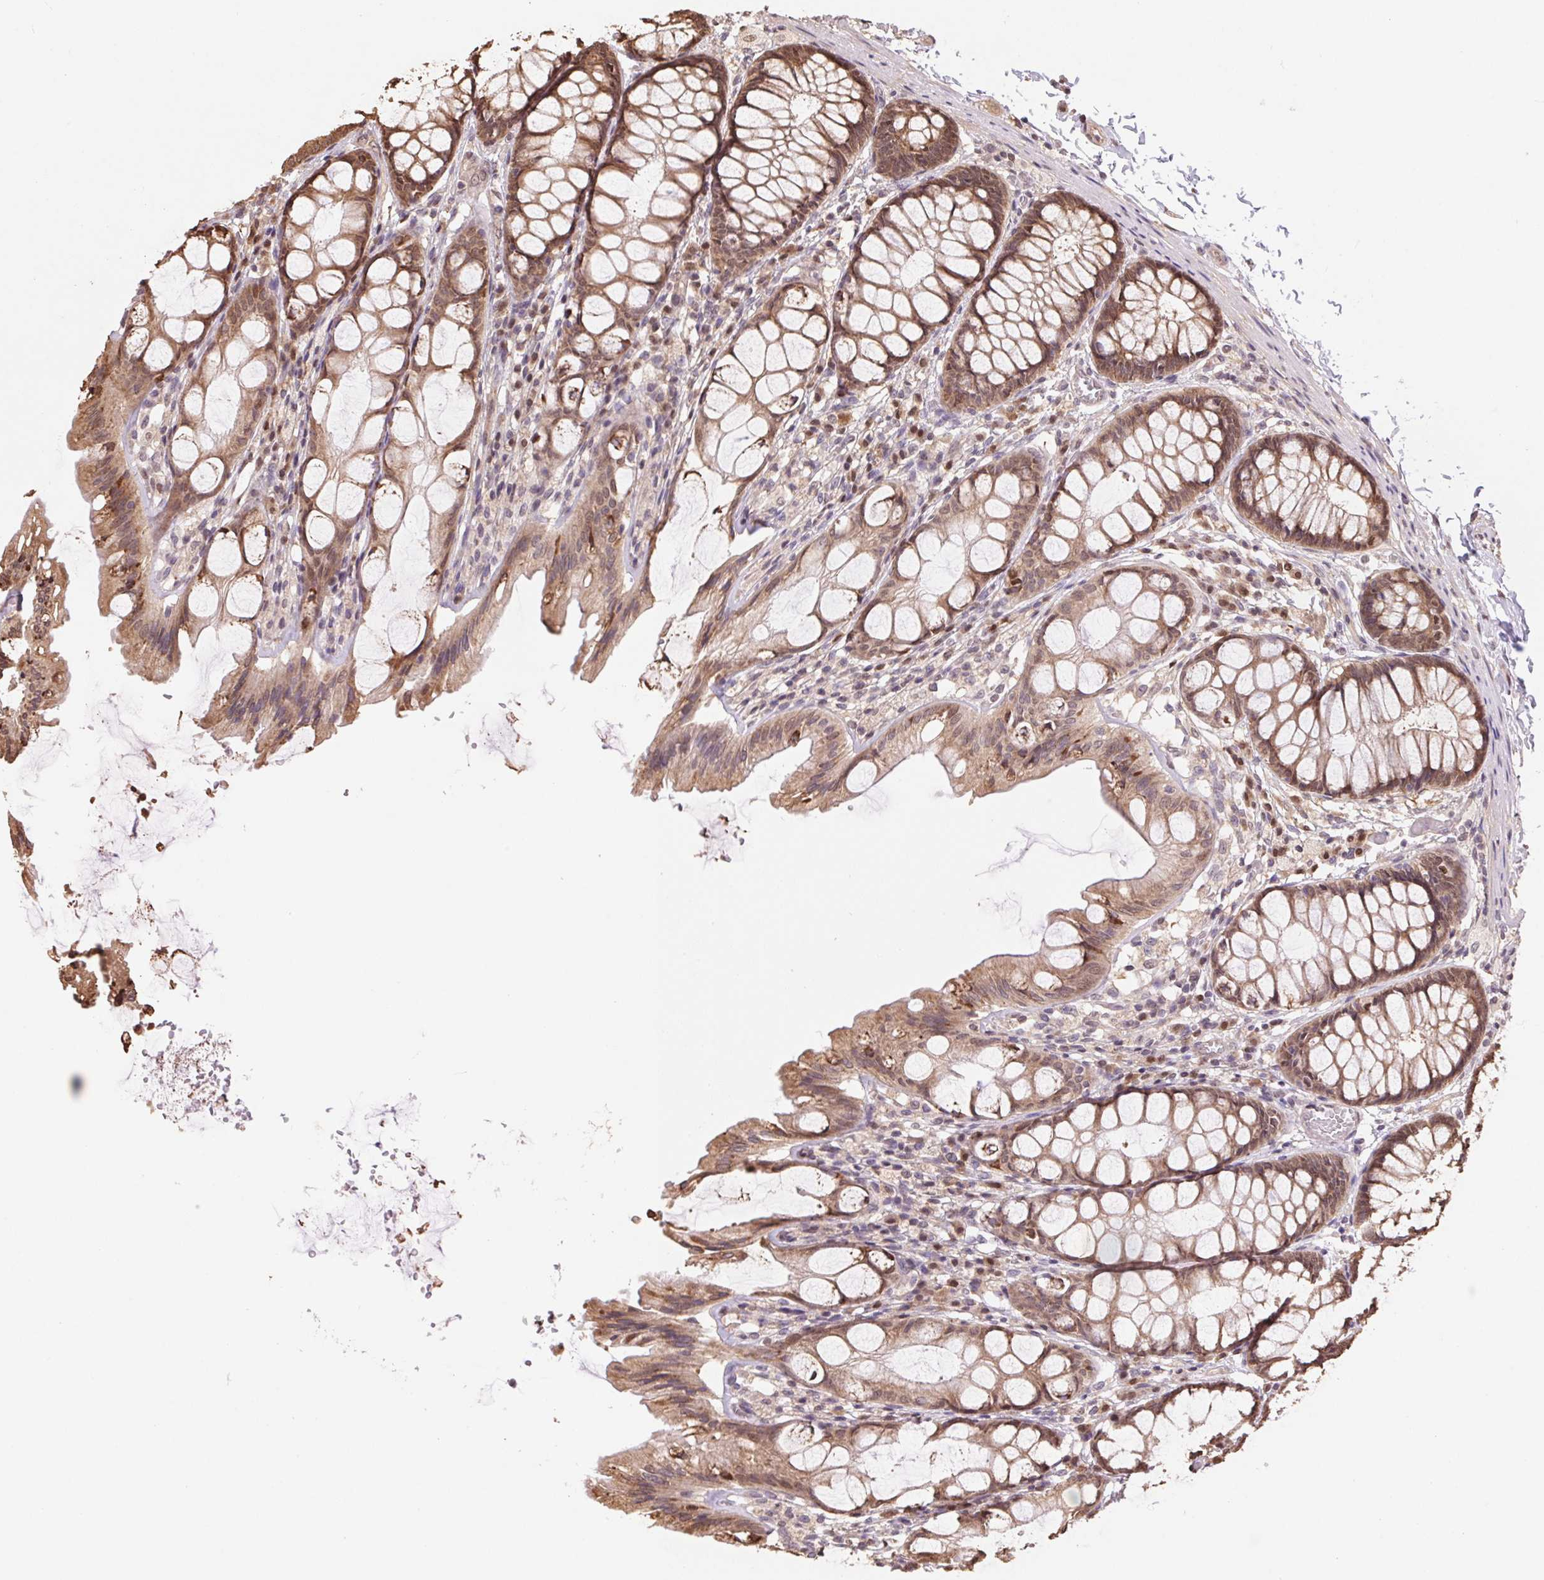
{"staining": {"intensity": "moderate", "quantity": ">75%", "location": "cytoplasmic/membranous"}, "tissue": "colon", "cell_type": "Endothelial cells", "image_type": "normal", "snomed": [{"axis": "morphology", "description": "Normal tissue, NOS"}, {"axis": "topography", "description": "Colon"}], "caption": "Immunohistochemistry (IHC) (DAB) staining of normal colon reveals moderate cytoplasmic/membranous protein staining in approximately >75% of endothelial cells. (IHC, brightfield microscopy, high magnification).", "gene": "CUTA", "patient": {"sex": "male", "age": 47}}